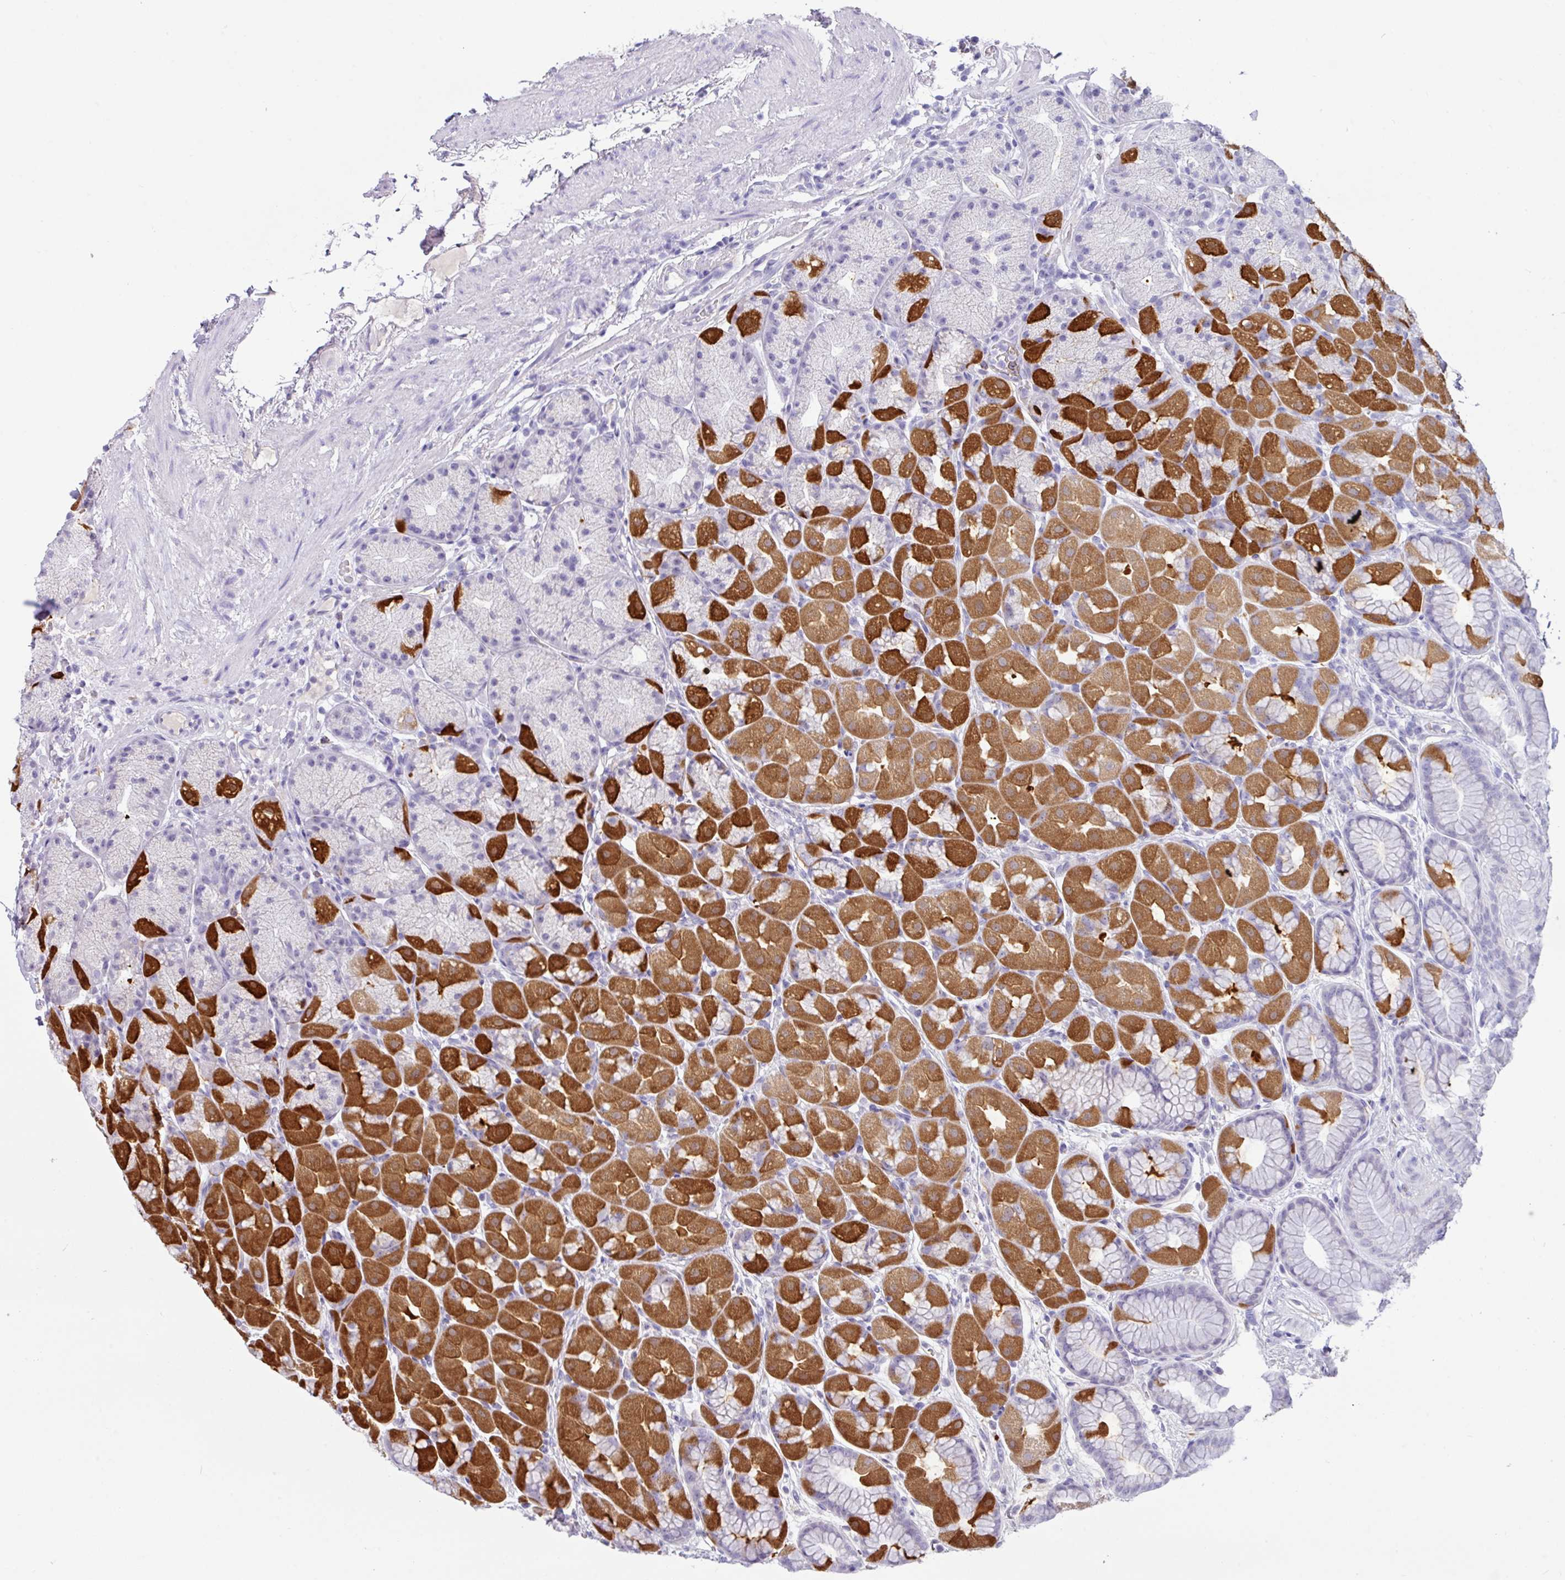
{"staining": {"intensity": "strong", "quantity": "25%-75%", "location": "cytoplasmic/membranous"}, "tissue": "stomach", "cell_type": "Glandular cells", "image_type": "normal", "snomed": [{"axis": "morphology", "description": "Normal tissue, NOS"}, {"axis": "topography", "description": "Stomach, lower"}], "caption": "Protein staining demonstrates strong cytoplasmic/membranous positivity in about 25%-75% of glandular cells in unremarkable stomach.", "gene": "ZNF524", "patient": {"sex": "male", "age": 67}}